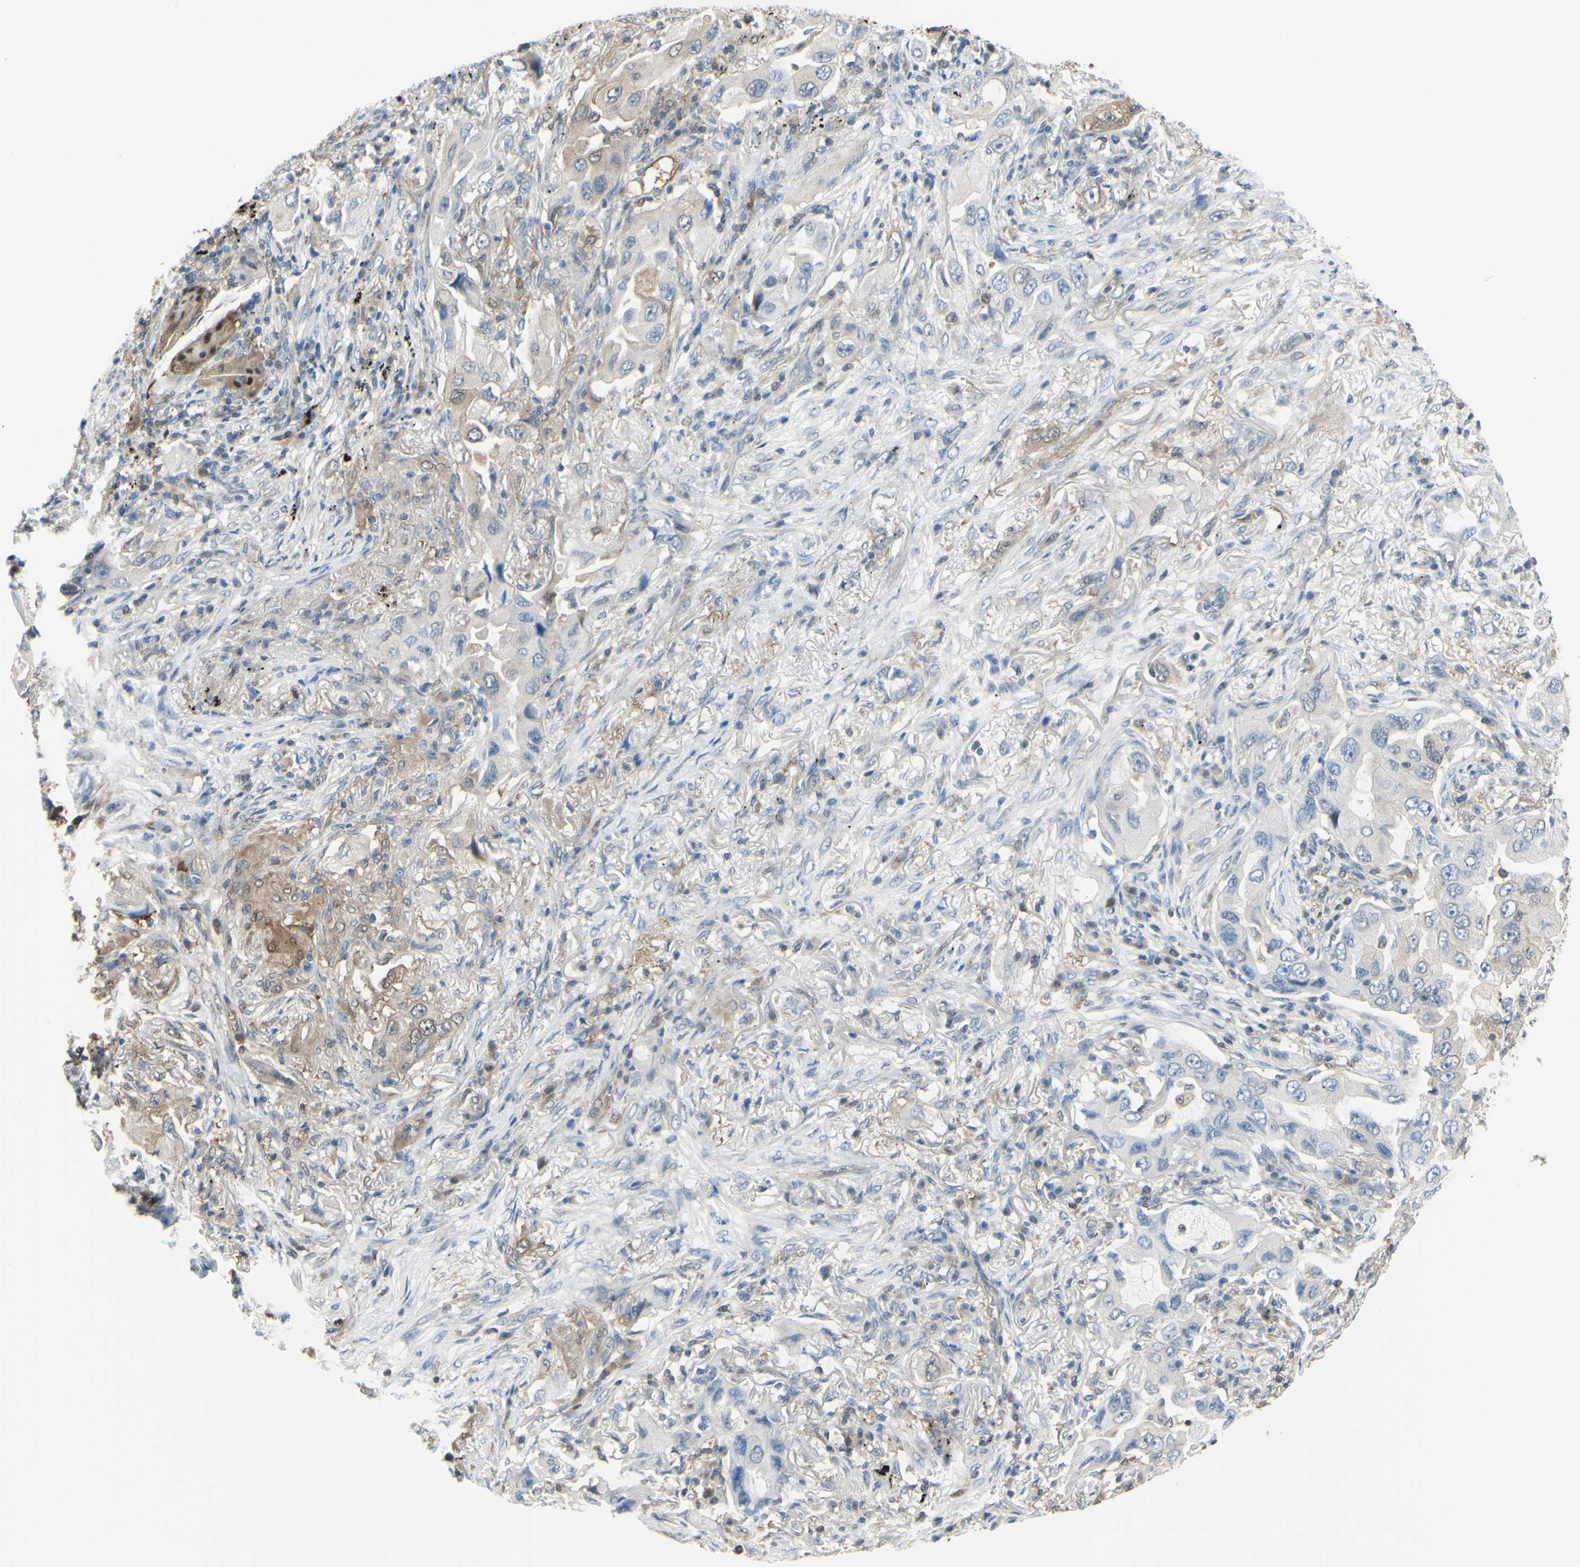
{"staining": {"intensity": "weak", "quantity": "25%-75%", "location": "cytoplasmic/membranous"}, "tissue": "lung cancer", "cell_type": "Tumor cells", "image_type": "cancer", "snomed": [{"axis": "morphology", "description": "Adenocarcinoma, NOS"}, {"axis": "topography", "description": "Lung"}], "caption": "DAB immunohistochemical staining of human lung cancer shows weak cytoplasmic/membranous protein positivity in approximately 25%-75% of tumor cells.", "gene": "UPK3B", "patient": {"sex": "female", "age": 65}}